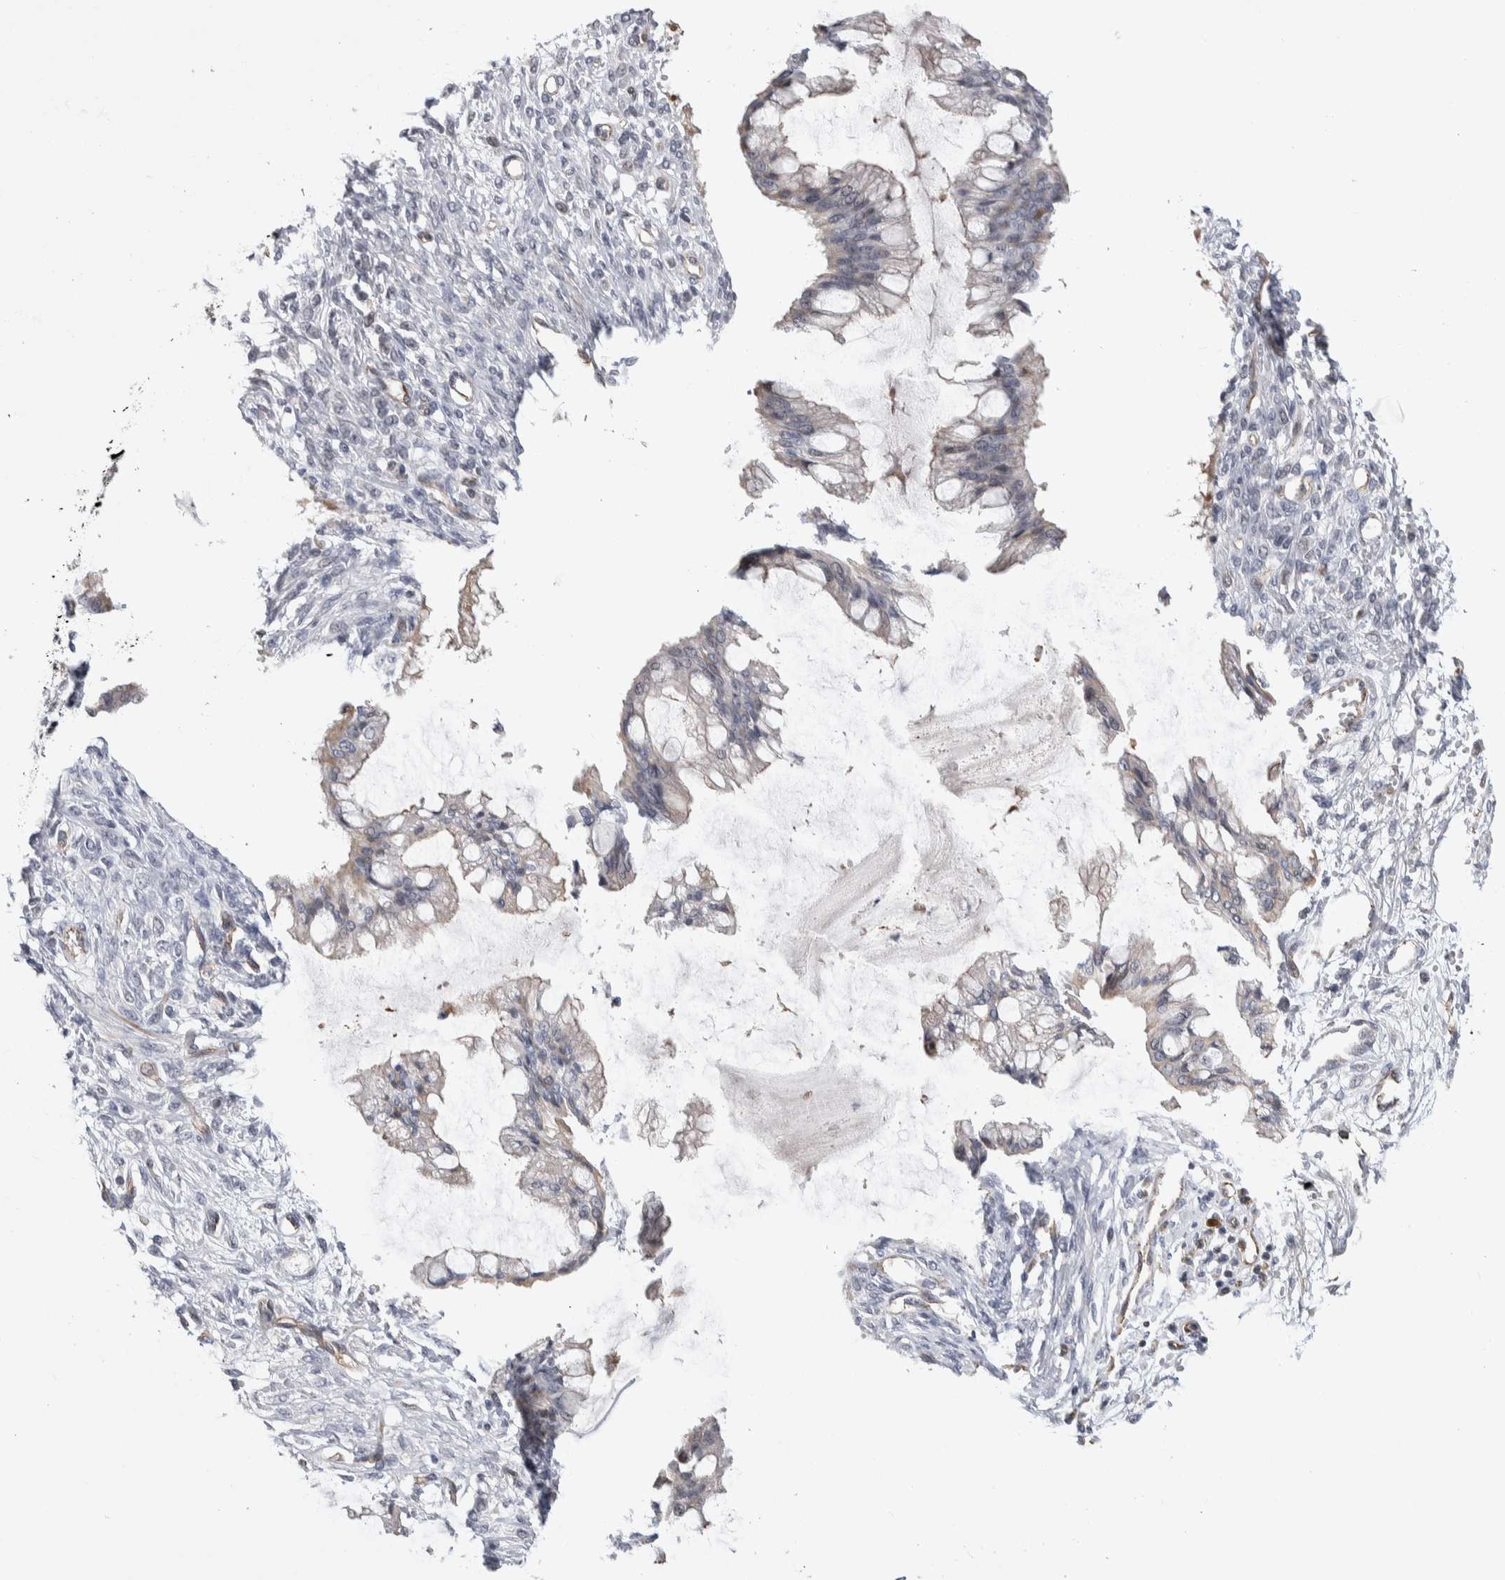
{"staining": {"intensity": "negative", "quantity": "none", "location": "none"}, "tissue": "ovarian cancer", "cell_type": "Tumor cells", "image_type": "cancer", "snomed": [{"axis": "morphology", "description": "Cystadenocarcinoma, mucinous, NOS"}, {"axis": "topography", "description": "Ovary"}], "caption": "High magnification brightfield microscopy of ovarian cancer stained with DAB (3,3'-diaminobenzidine) (brown) and counterstained with hematoxylin (blue): tumor cells show no significant positivity.", "gene": "ZBTB49", "patient": {"sex": "female", "age": 73}}